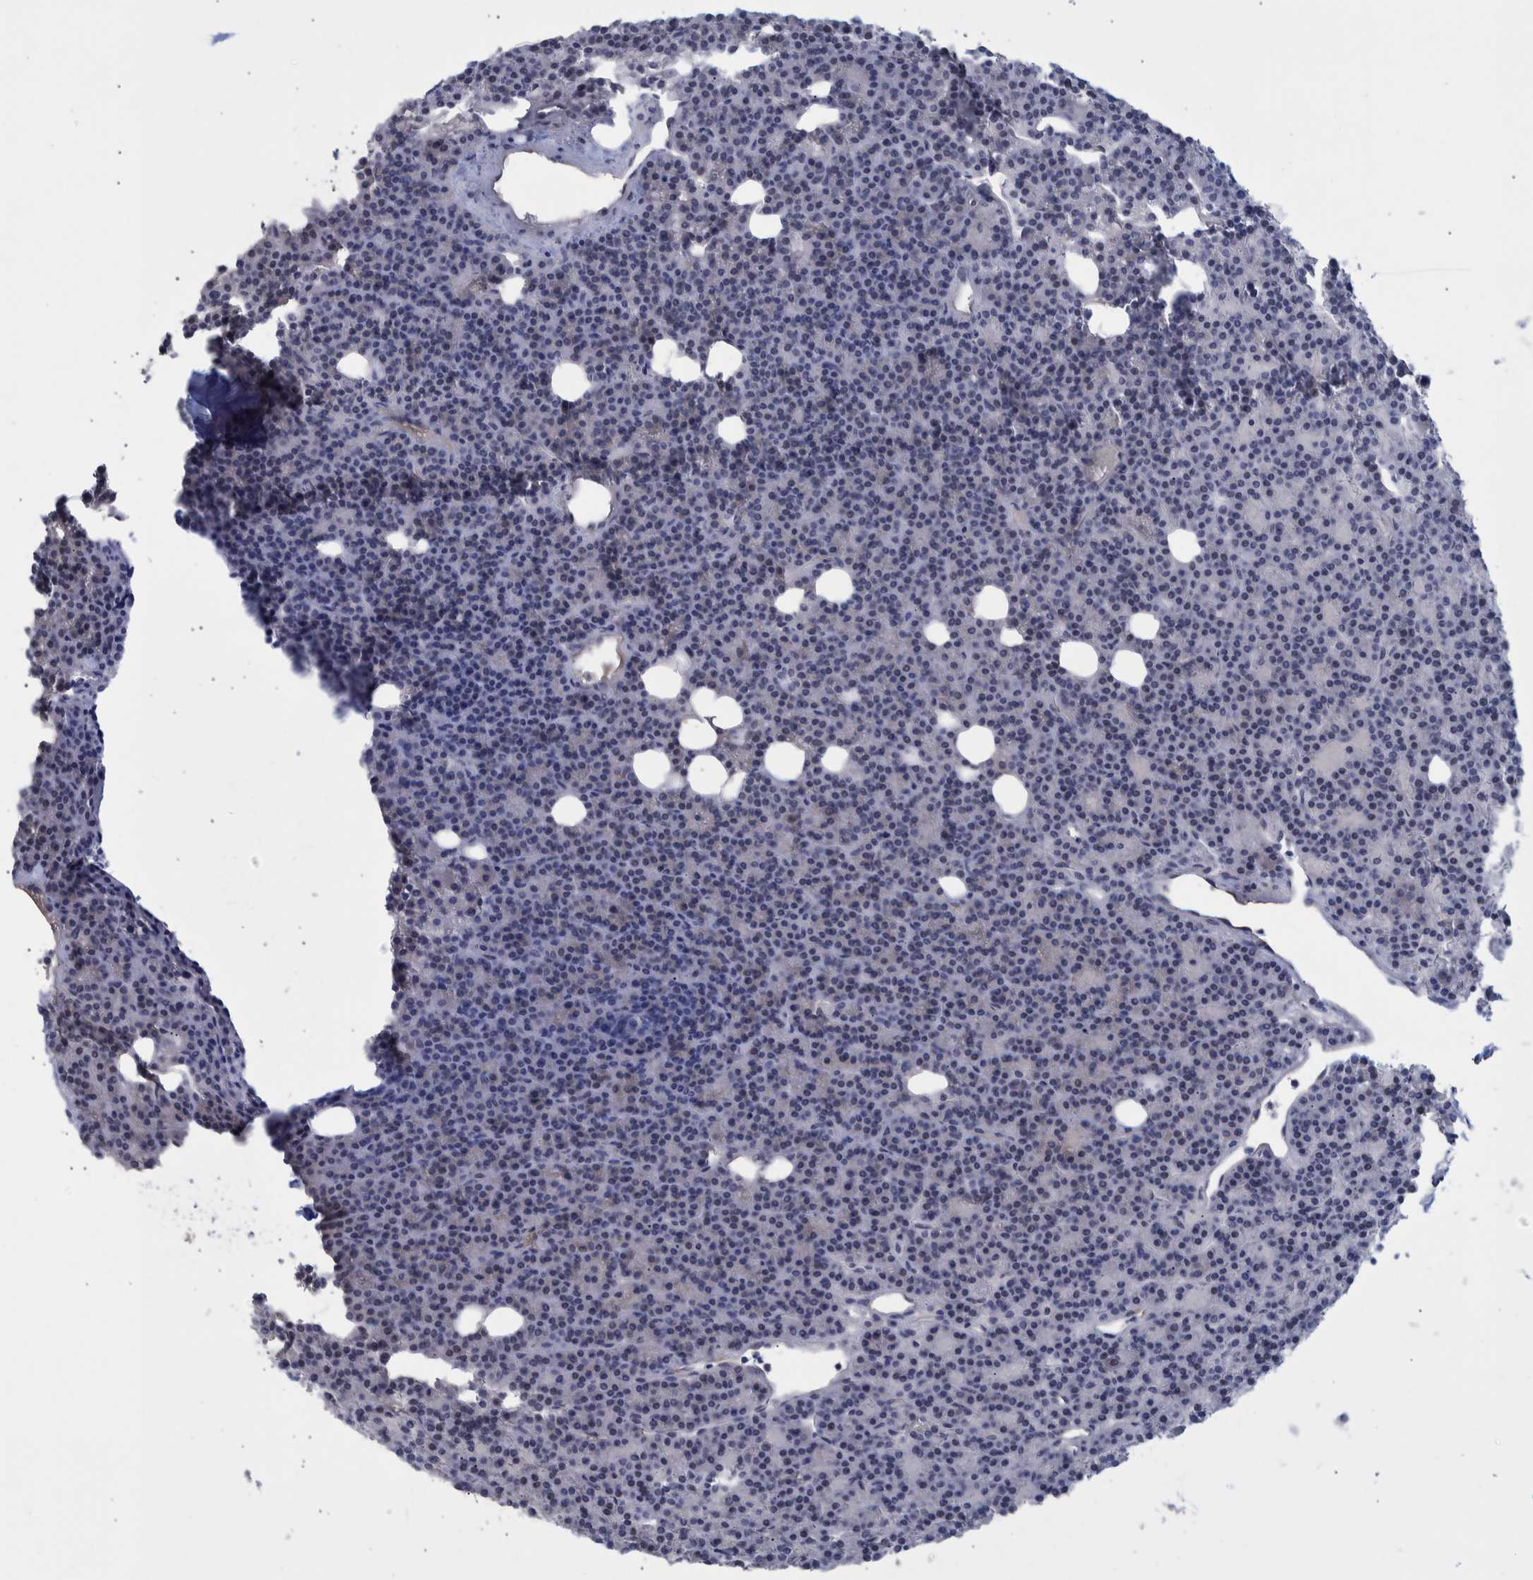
{"staining": {"intensity": "negative", "quantity": "none", "location": "none"}, "tissue": "parathyroid gland", "cell_type": "Glandular cells", "image_type": "normal", "snomed": [{"axis": "morphology", "description": "Normal tissue, NOS"}, {"axis": "morphology", "description": "Adenoma, NOS"}, {"axis": "topography", "description": "Parathyroid gland"}], "caption": "DAB immunohistochemical staining of unremarkable parathyroid gland displays no significant positivity in glandular cells. (Immunohistochemistry (ihc), brightfield microscopy, high magnification).", "gene": "PPP3CC", "patient": {"sex": "female", "age": 57}}